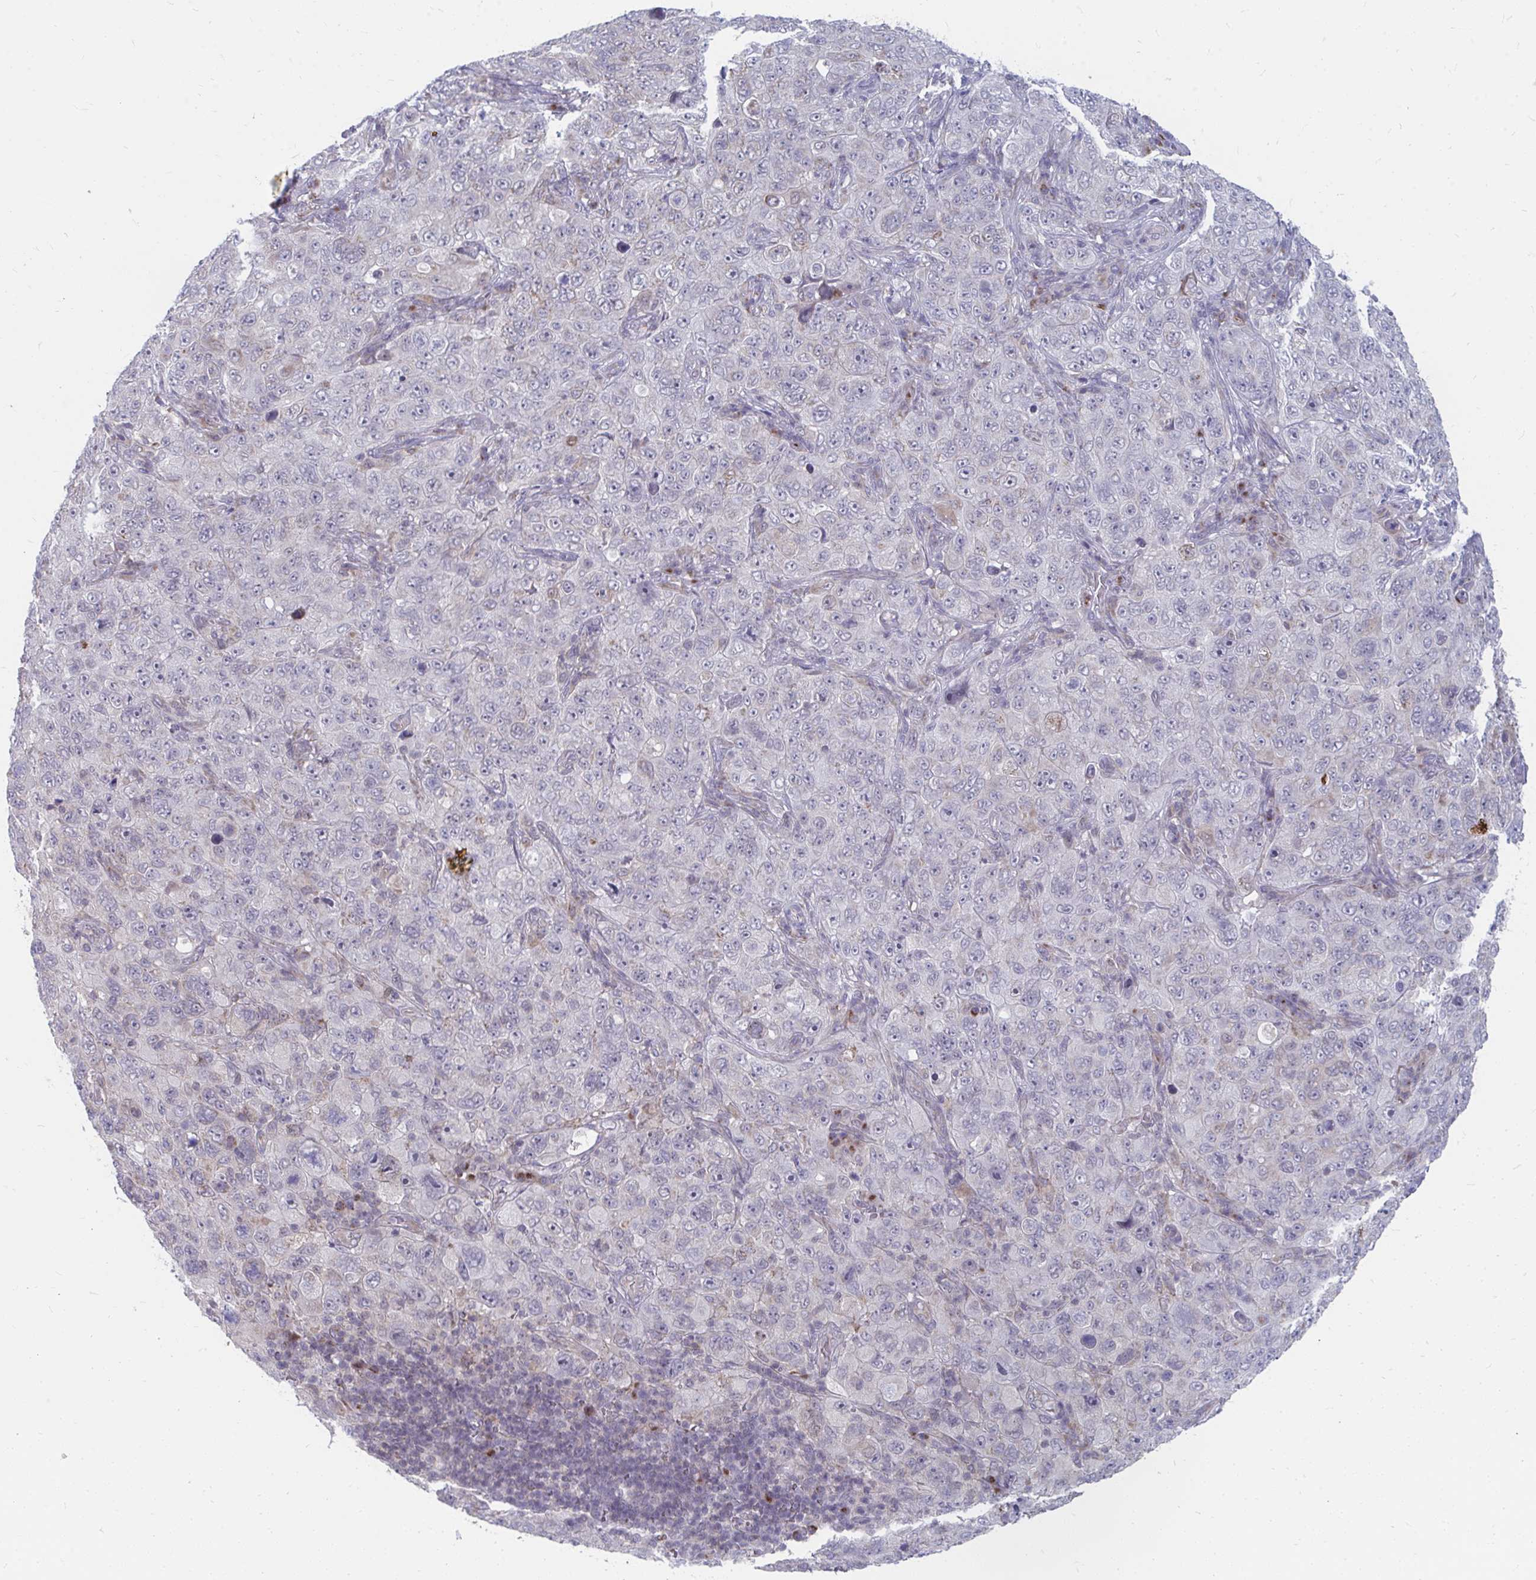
{"staining": {"intensity": "negative", "quantity": "none", "location": "none"}, "tissue": "pancreatic cancer", "cell_type": "Tumor cells", "image_type": "cancer", "snomed": [{"axis": "morphology", "description": "Adenocarcinoma, NOS"}, {"axis": "topography", "description": "Pancreas"}], "caption": "An immunohistochemistry histopathology image of pancreatic cancer is shown. There is no staining in tumor cells of pancreatic cancer.", "gene": "PABIR3", "patient": {"sex": "male", "age": 68}}